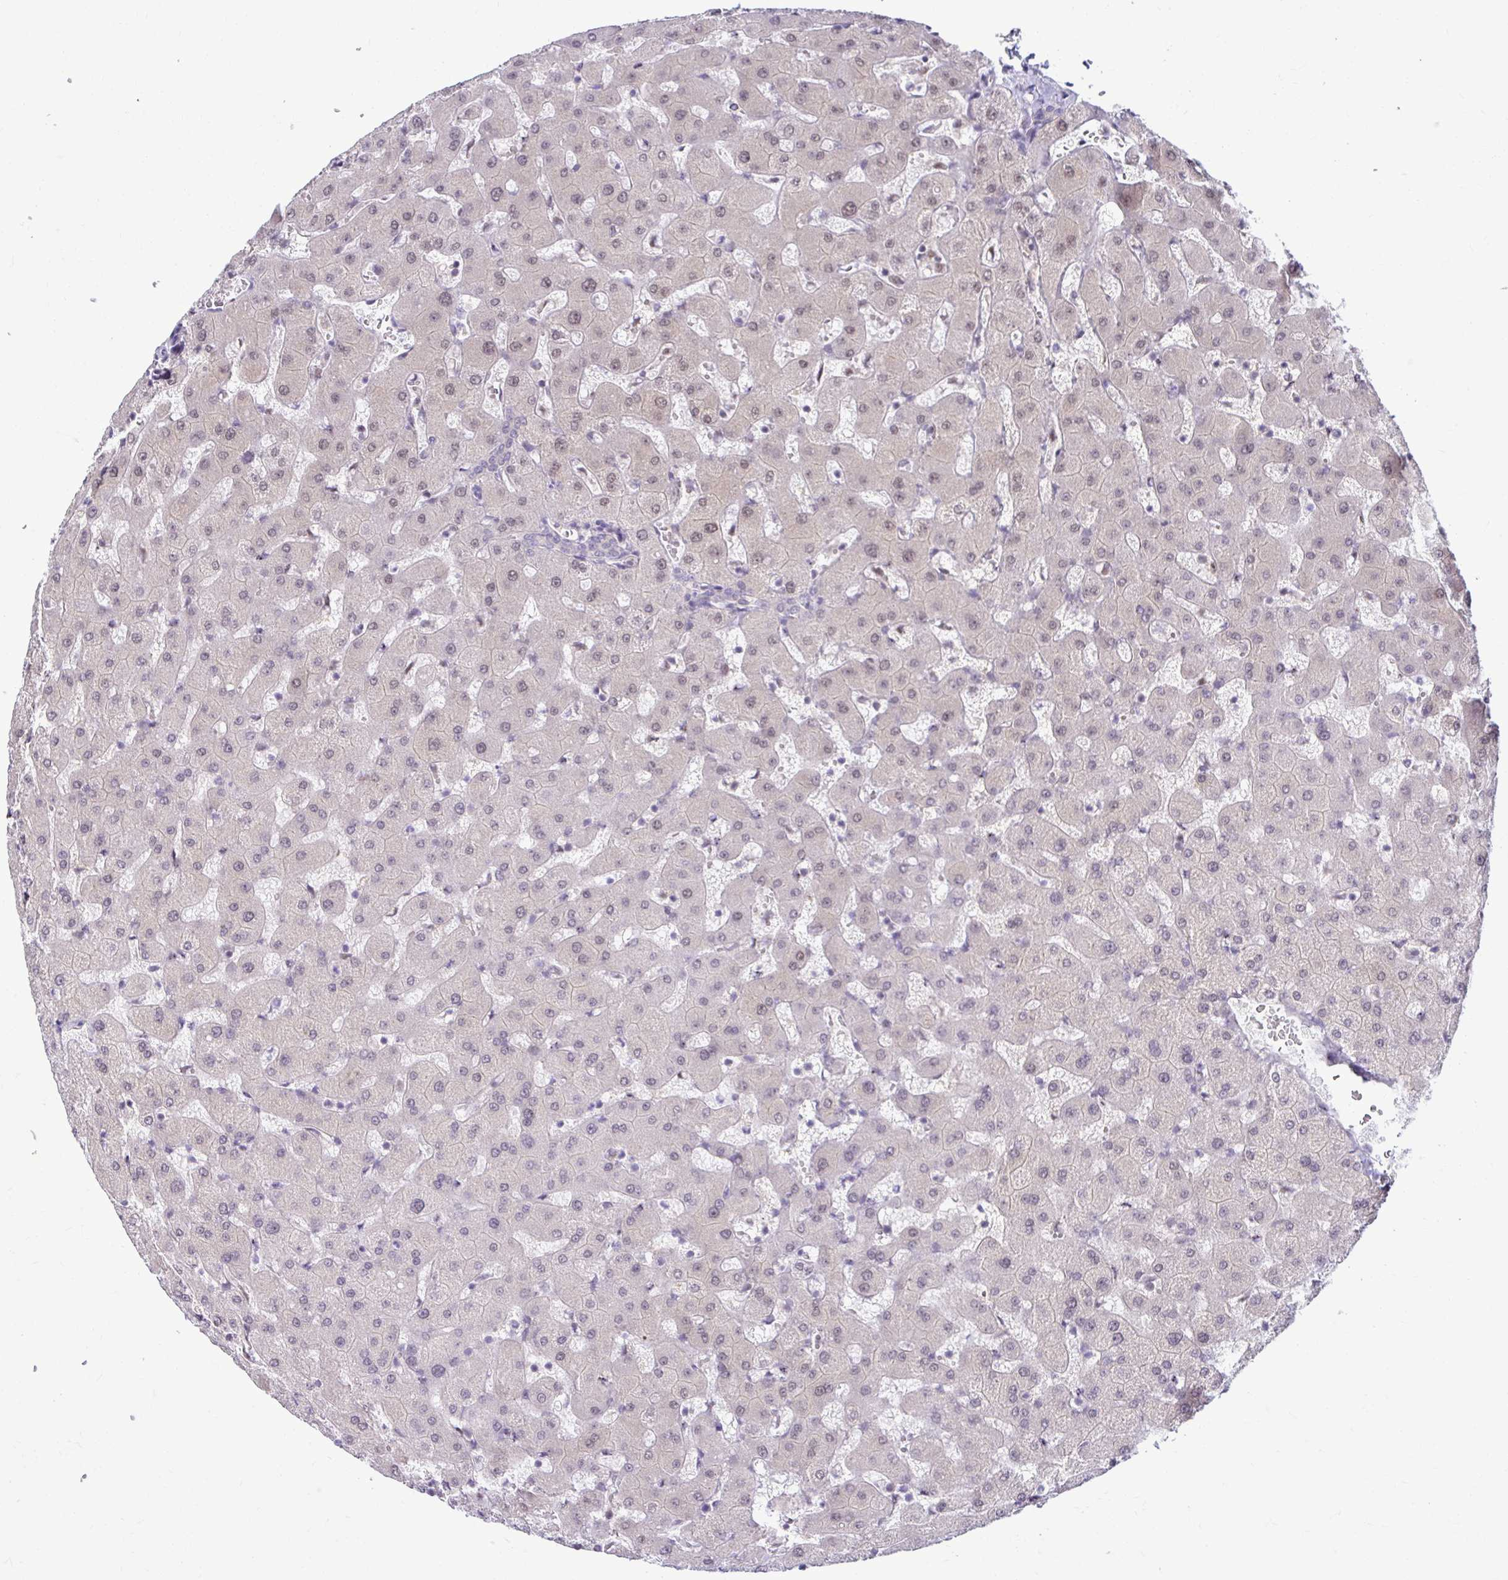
{"staining": {"intensity": "negative", "quantity": "none", "location": "none"}, "tissue": "liver", "cell_type": "Cholangiocytes", "image_type": "normal", "snomed": [{"axis": "morphology", "description": "Normal tissue, NOS"}, {"axis": "topography", "description": "Liver"}], "caption": "Cholangiocytes show no significant protein positivity in unremarkable liver.", "gene": "PSMD3", "patient": {"sex": "female", "age": 63}}